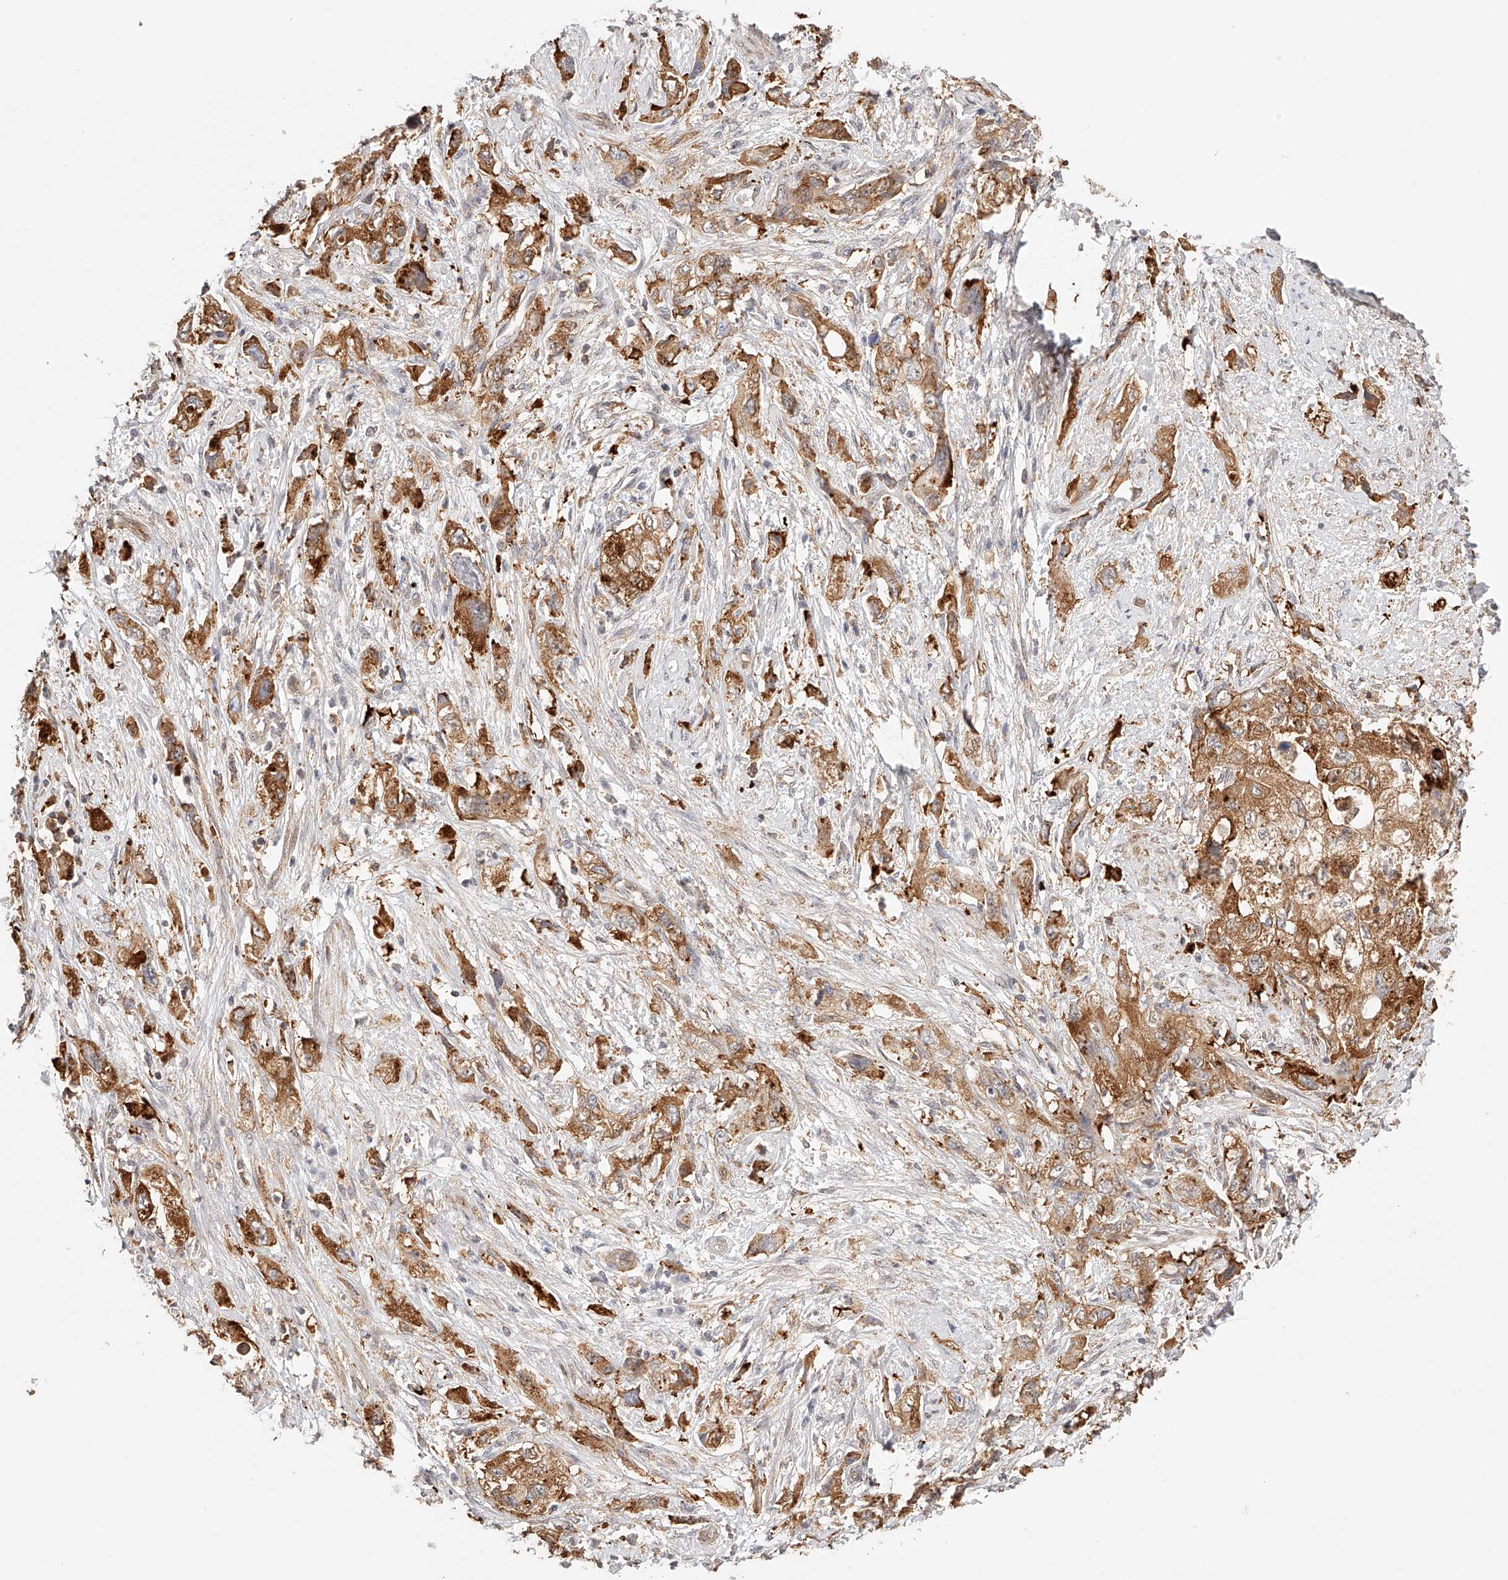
{"staining": {"intensity": "moderate", "quantity": ">75%", "location": "cytoplasmic/membranous"}, "tissue": "pancreatic cancer", "cell_type": "Tumor cells", "image_type": "cancer", "snomed": [{"axis": "morphology", "description": "Adenocarcinoma, NOS"}, {"axis": "topography", "description": "Pancreas"}], "caption": "DAB immunohistochemical staining of human adenocarcinoma (pancreatic) demonstrates moderate cytoplasmic/membranous protein staining in about >75% of tumor cells.", "gene": "SYNC", "patient": {"sex": "female", "age": 73}}